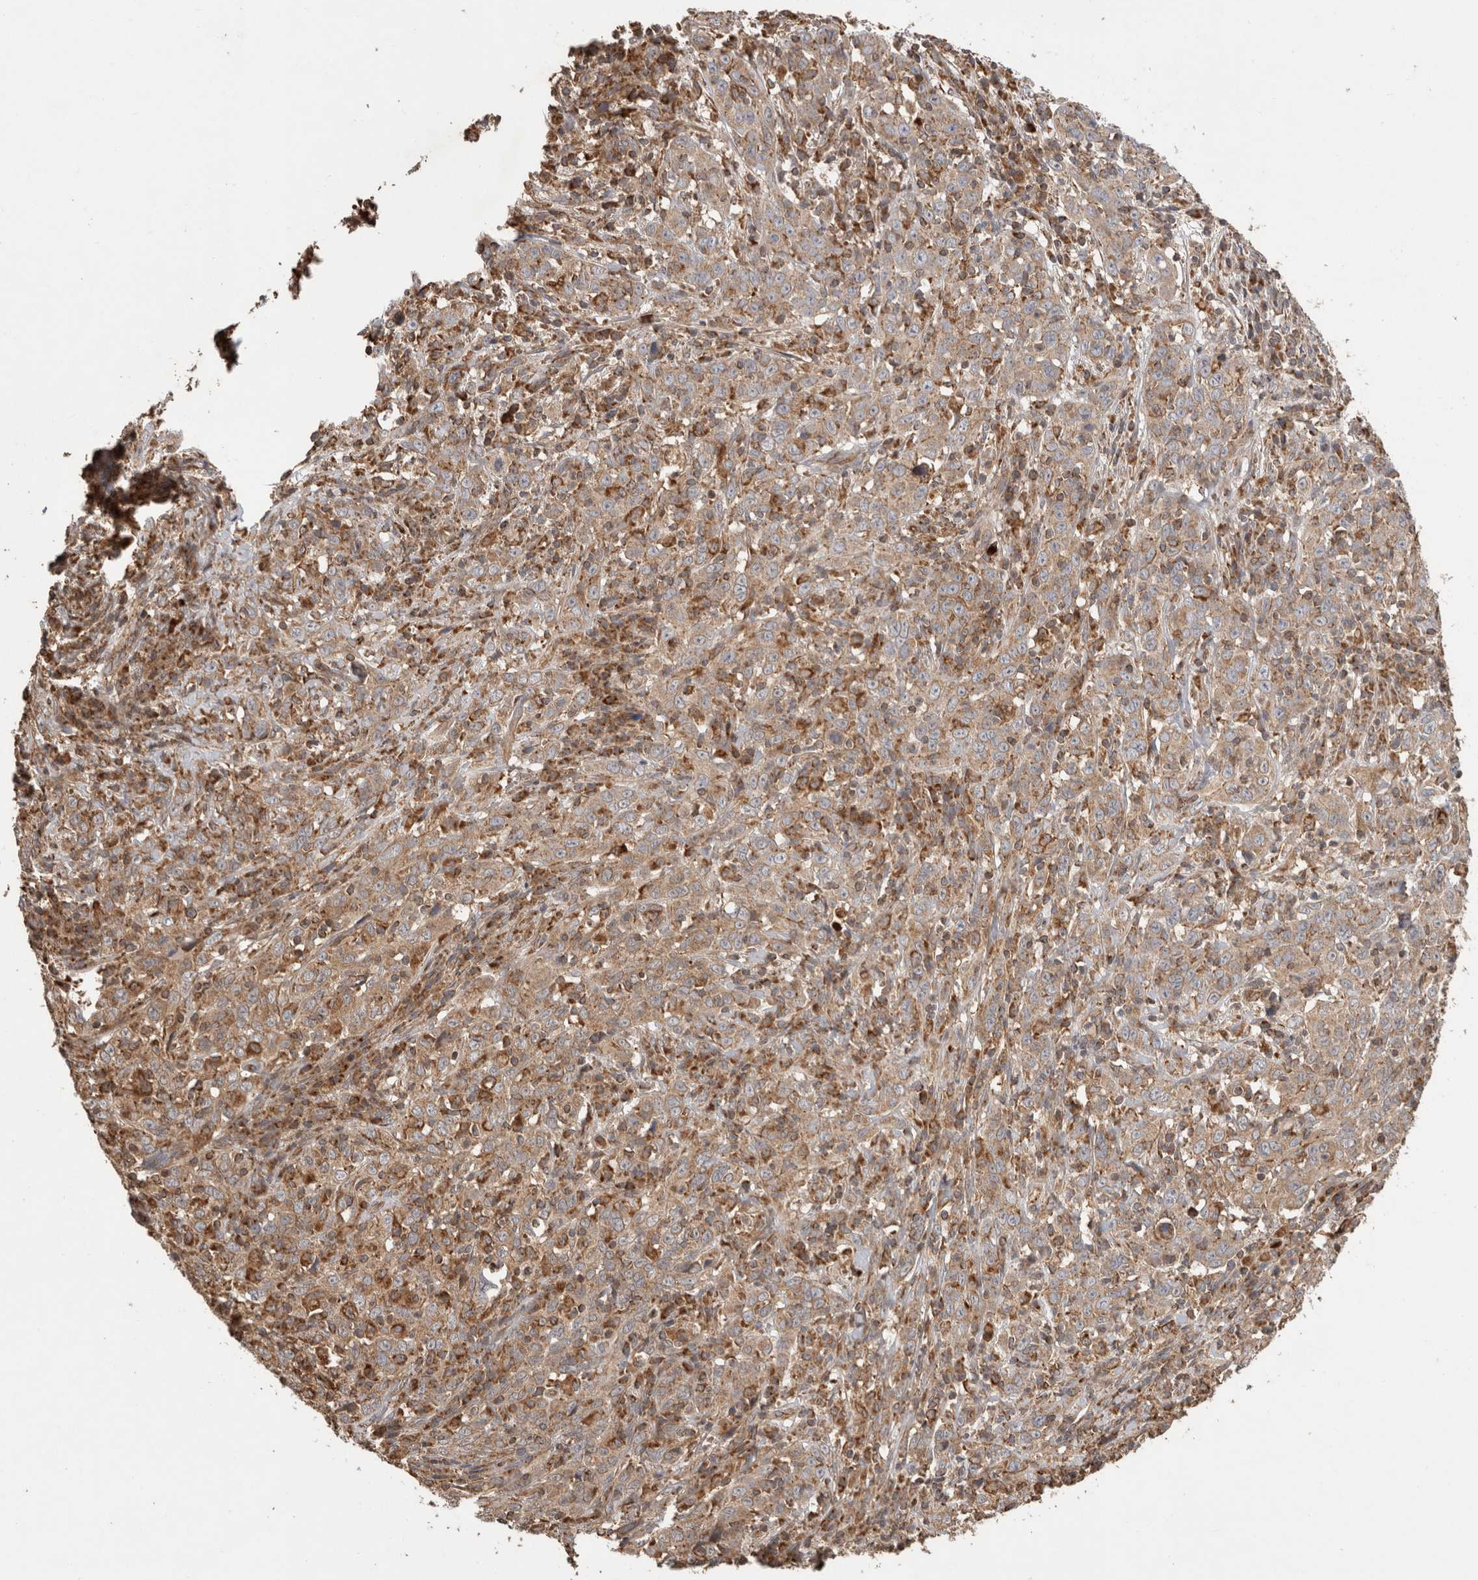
{"staining": {"intensity": "weak", "quantity": ">75%", "location": "cytoplasmic/membranous"}, "tissue": "cervical cancer", "cell_type": "Tumor cells", "image_type": "cancer", "snomed": [{"axis": "morphology", "description": "Squamous cell carcinoma, NOS"}, {"axis": "topography", "description": "Cervix"}], "caption": "Immunohistochemical staining of cervical cancer (squamous cell carcinoma) displays low levels of weak cytoplasmic/membranous expression in about >75% of tumor cells. The protein of interest is shown in brown color, while the nuclei are stained blue.", "gene": "IMMP2L", "patient": {"sex": "female", "age": 46}}